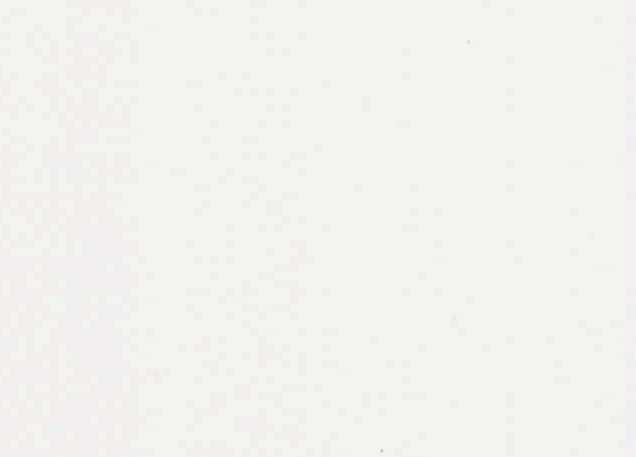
{"staining": {"intensity": "negative", "quantity": "none", "location": "none"}, "tissue": "adipose tissue", "cell_type": "Adipocytes", "image_type": "normal", "snomed": [{"axis": "morphology", "description": "Normal tissue, NOS"}, {"axis": "morphology", "description": "Fibrosis, NOS"}, {"axis": "topography", "description": "Breast"}], "caption": "The immunohistochemistry (IHC) histopathology image has no significant positivity in adipocytes of adipose tissue.", "gene": "CFI", "patient": {"sex": "female", "age": 24}}